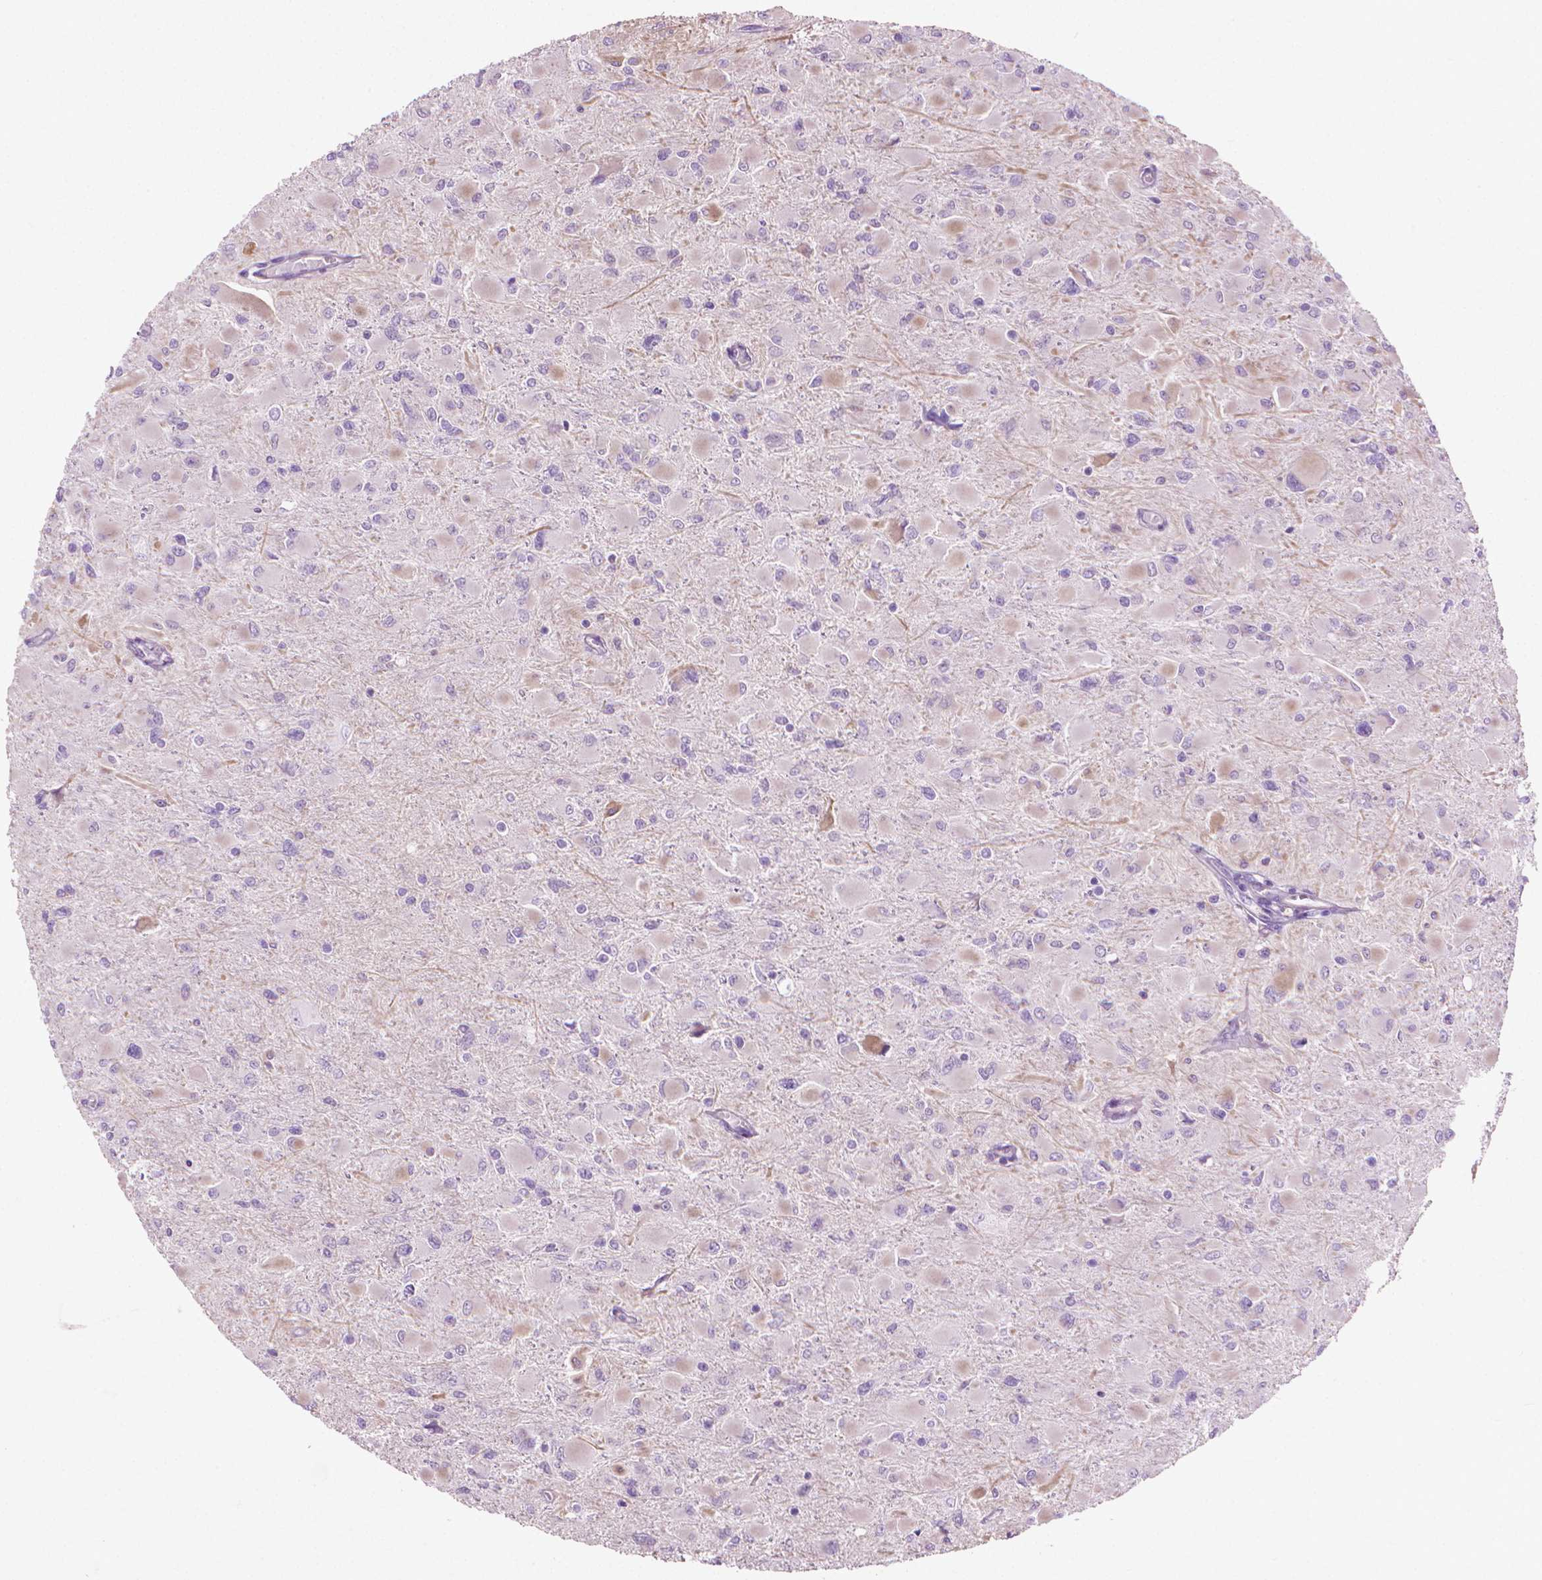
{"staining": {"intensity": "negative", "quantity": "none", "location": "none"}, "tissue": "glioma", "cell_type": "Tumor cells", "image_type": "cancer", "snomed": [{"axis": "morphology", "description": "Glioma, malignant, High grade"}, {"axis": "topography", "description": "Cerebral cortex"}], "caption": "Histopathology image shows no significant protein expression in tumor cells of glioma. (DAB (3,3'-diaminobenzidine) immunohistochemistry (IHC) with hematoxylin counter stain).", "gene": "KRT73", "patient": {"sex": "female", "age": 36}}